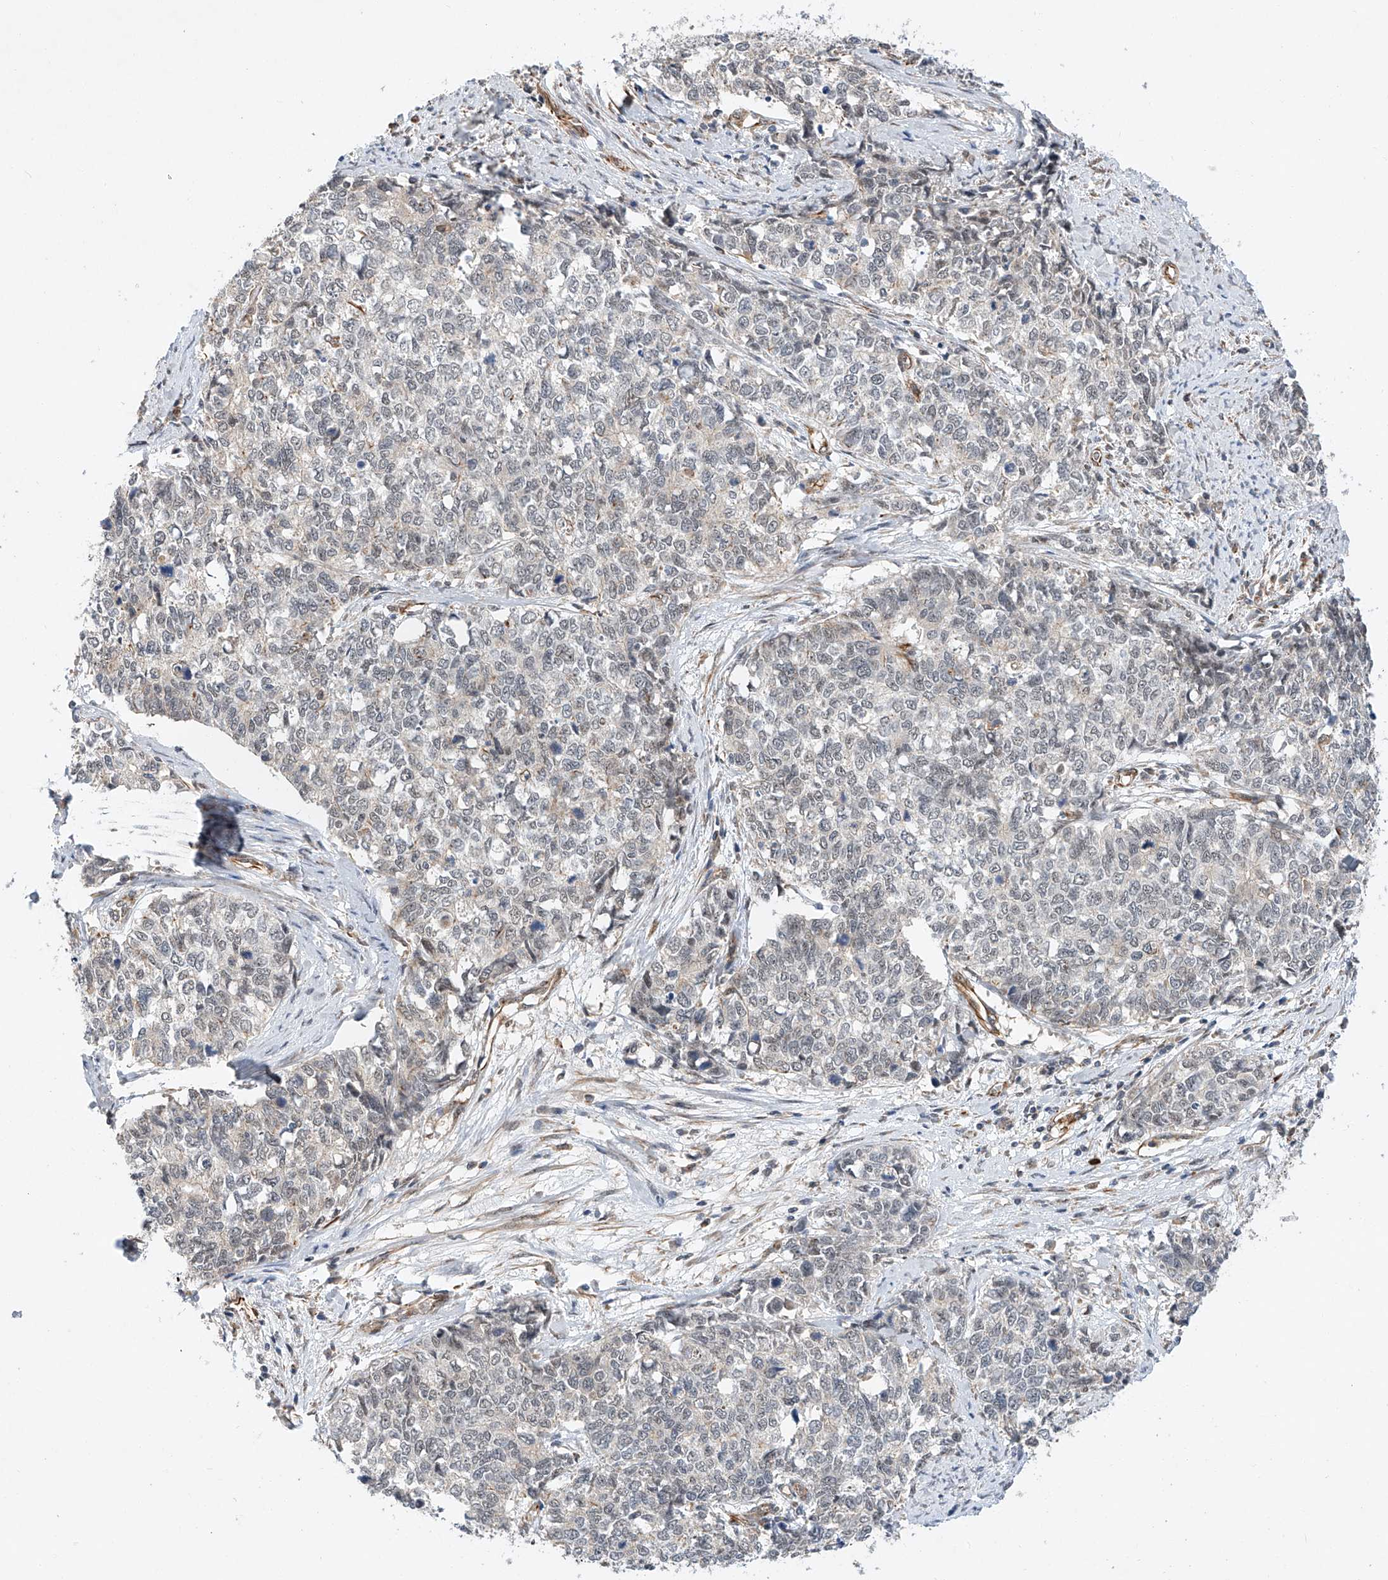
{"staining": {"intensity": "negative", "quantity": "none", "location": "none"}, "tissue": "cervical cancer", "cell_type": "Tumor cells", "image_type": "cancer", "snomed": [{"axis": "morphology", "description": "Squamous cell carcinoma, NOS"}, {"axis": "topography", "description": "Cervix"}], "caption": "Immunohistochemistry (IHC) of human squamous cell carcinoma (cervical) exhibits no expression in tumor cells.", "gene": "AMD1", "patient": {"sex": "female", "age": 63}}